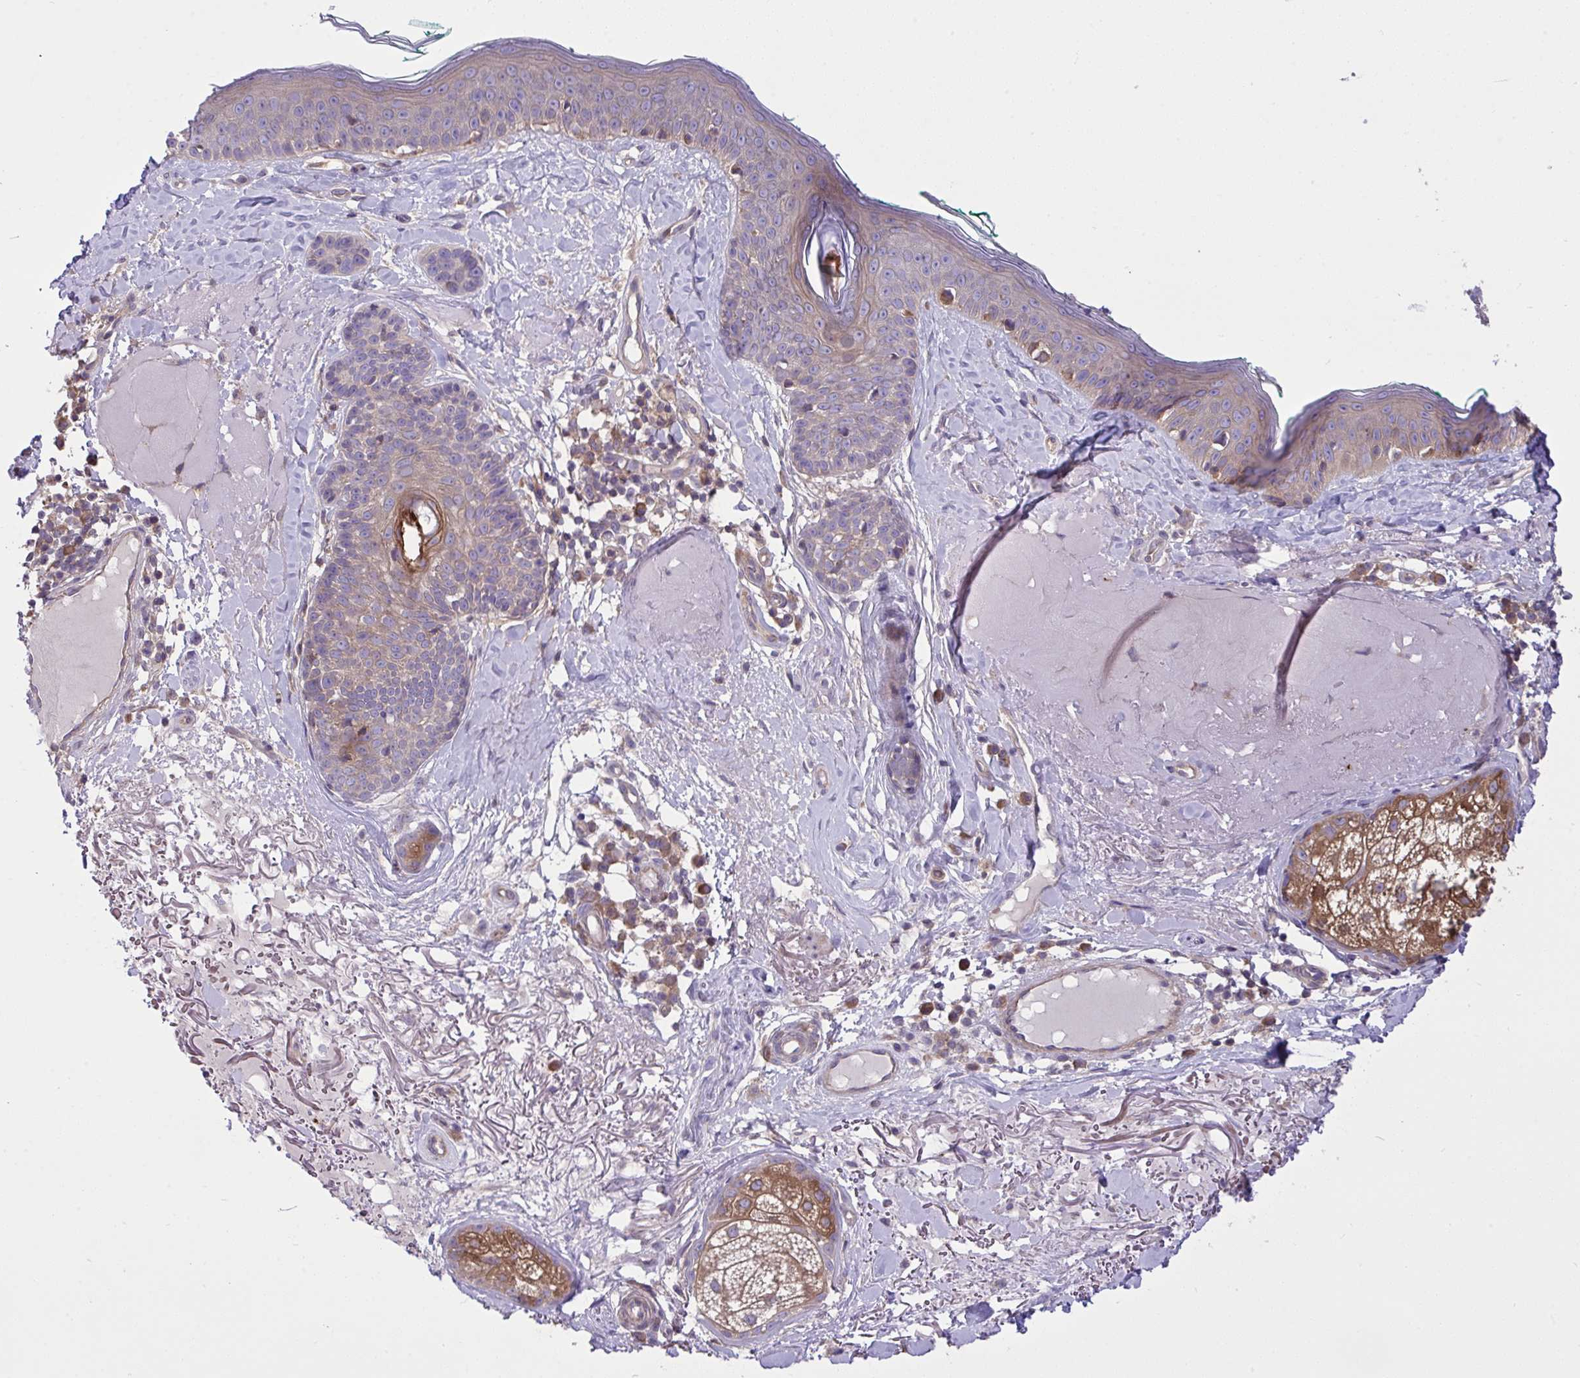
{"staining": {"intensity": "negative", "quantity": "none", "location": "none"}, "tissue": "skin", "cell_type": "Fibroblasts", "image_type": "normal", "snomed": [{"axis": "morphology", "description": "Normal tissue, NOS"}, {"axis": "topography", "description": "Skin"}], "caption": "High magnification brightfield microscopy of benign skin stained with DAB (brown) and counterstained with hematoxylin (blue): fibroblasts show no significant expression. (Stains: DAB (3,3'-diaminobenzidine) immunohistochemistry with hematoxylin counter stain, Microscopy: brightfield microscopy at high magnification).", "gene": "GRB14", "patient": {"sex": "male", "age": 73}}